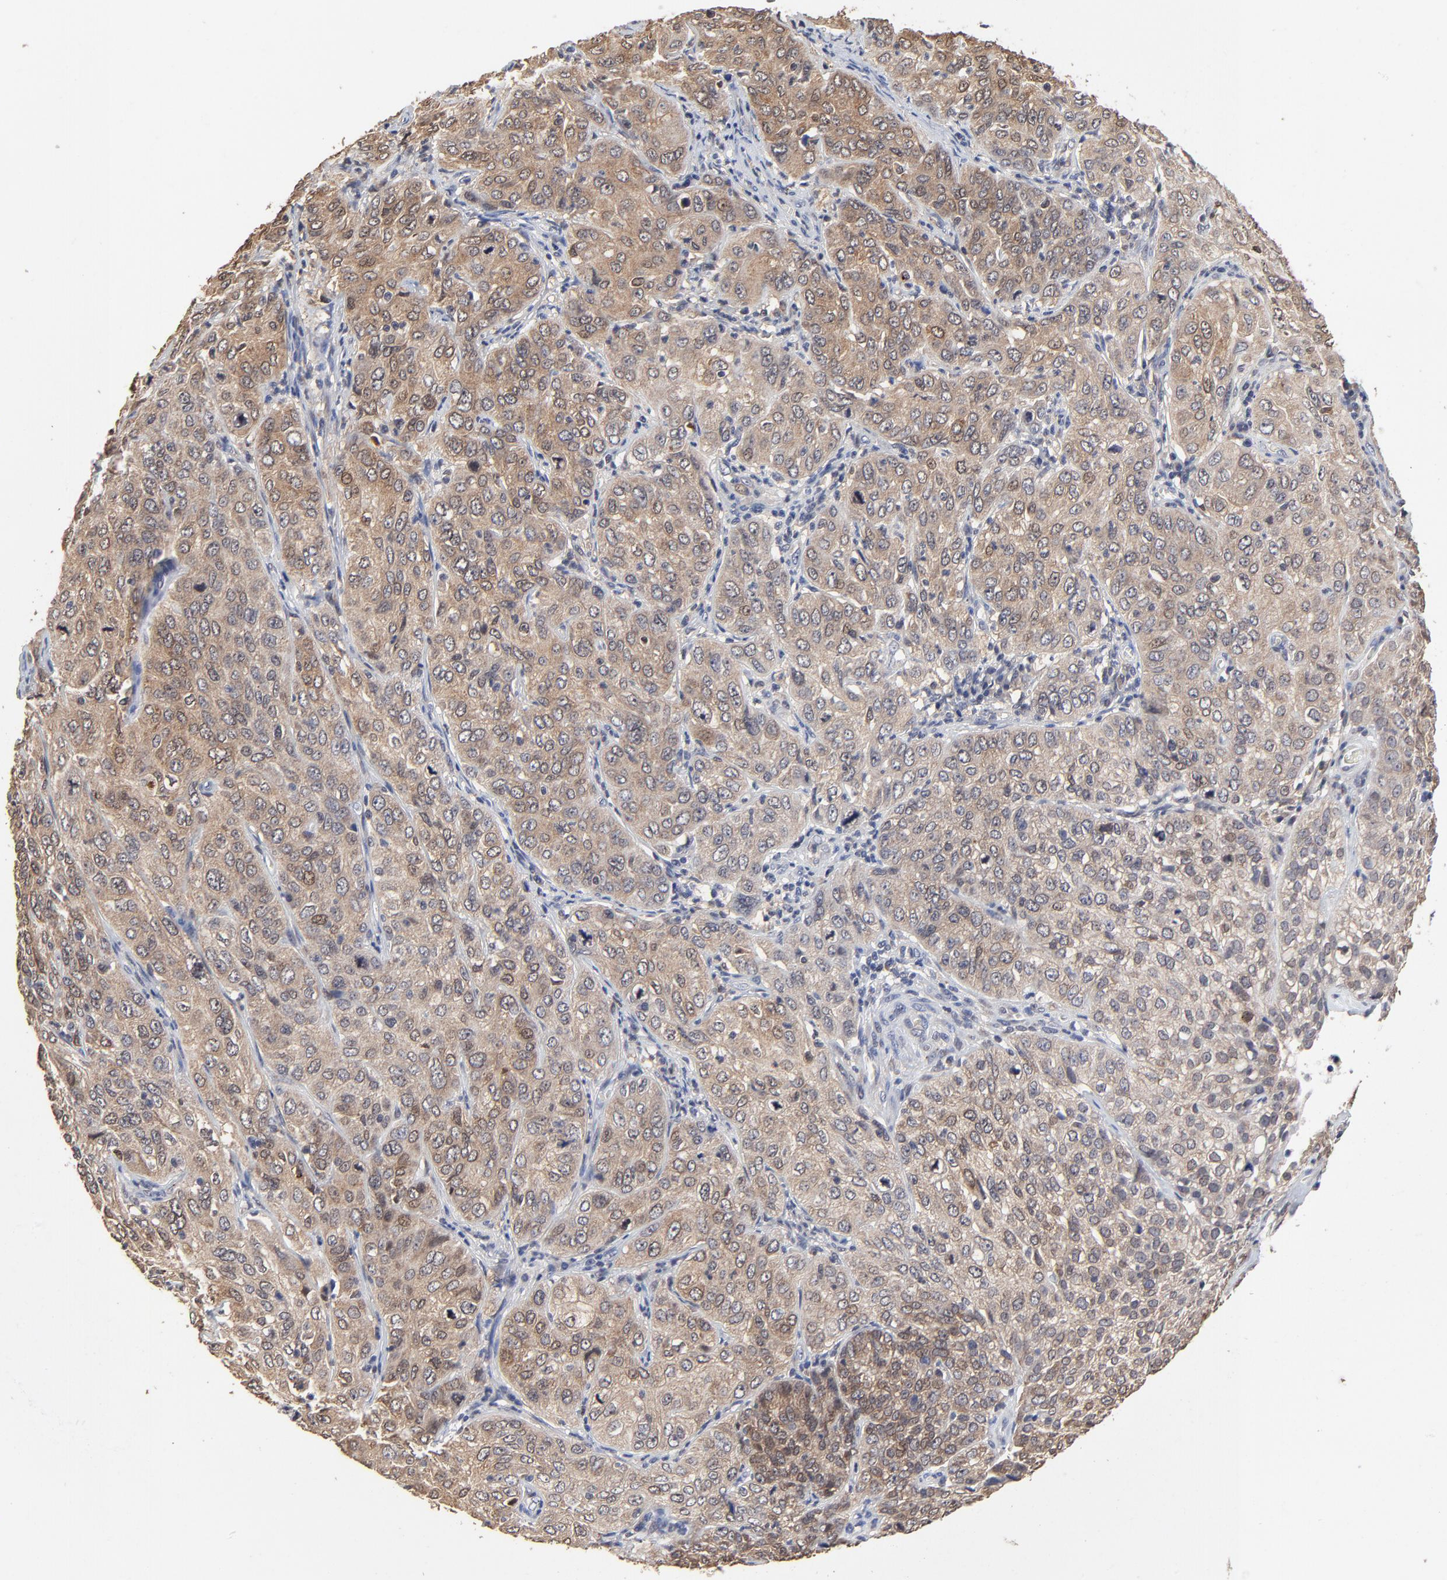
{"staining": {"intensity": "moderate", "quantity": ">75%", "location": "cytoplasmic/membranous"}, "tissue": "cervical cancer", "cell_type": "Tumor cells", "image_type": "cancer", "snomed": [{"axis": "morphology", "description": "Squamous cell carcinoma, NOS"}, {"axis": "topography", "description": "Cervix"}], "caption": "Tumor cells reveal moderate cytoplasmic/membranous positivity in about >75% of cells in cervical squamous cell carcinoma. The protein of interest is shown in brown color, while the nuclei are stained blue.", "gene": "LGALS3", "patient": {"sex": "female", "age": 38}}